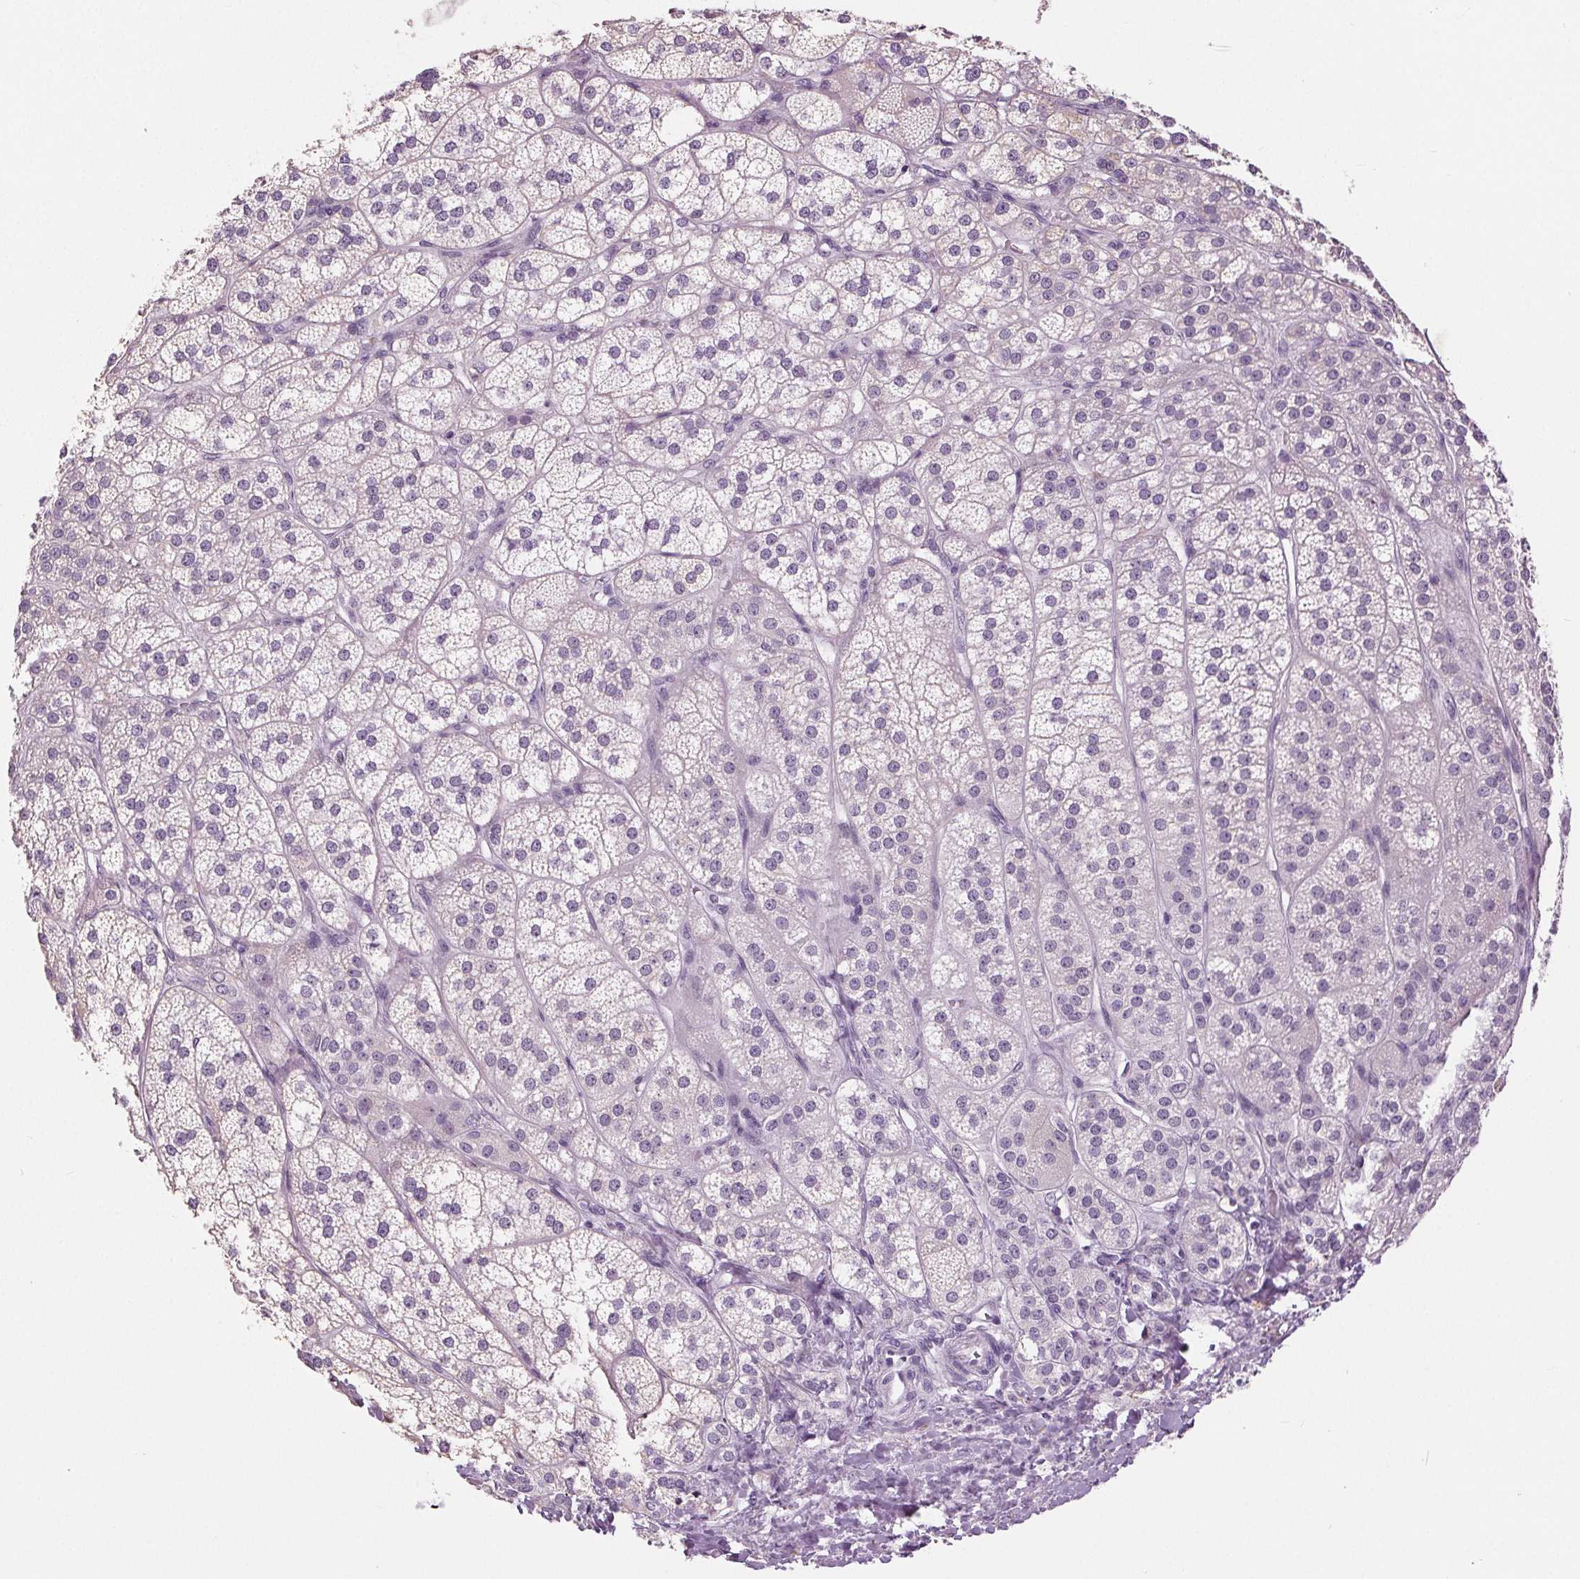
{"staining": {"intensity": "weak", "quantity": "<25%", "location": "cytoplasmic/membranous"}, "tissue": "adrenal gland", "cell_type": "Glandular cells", "image_type": "normal", "snomed": [{"axis": "morphology", "description": "Normal tissue, NOS"}, {"axis": "topography", "description": "Adrenal gland"}], "caption": "Micrograph shows no protein expression in glandular cells of benign adrenal gland. (IHC, brightfield microscopy, high magnification).", "gene": "MISP", "patient": {"sex": "female", "age": 60}}